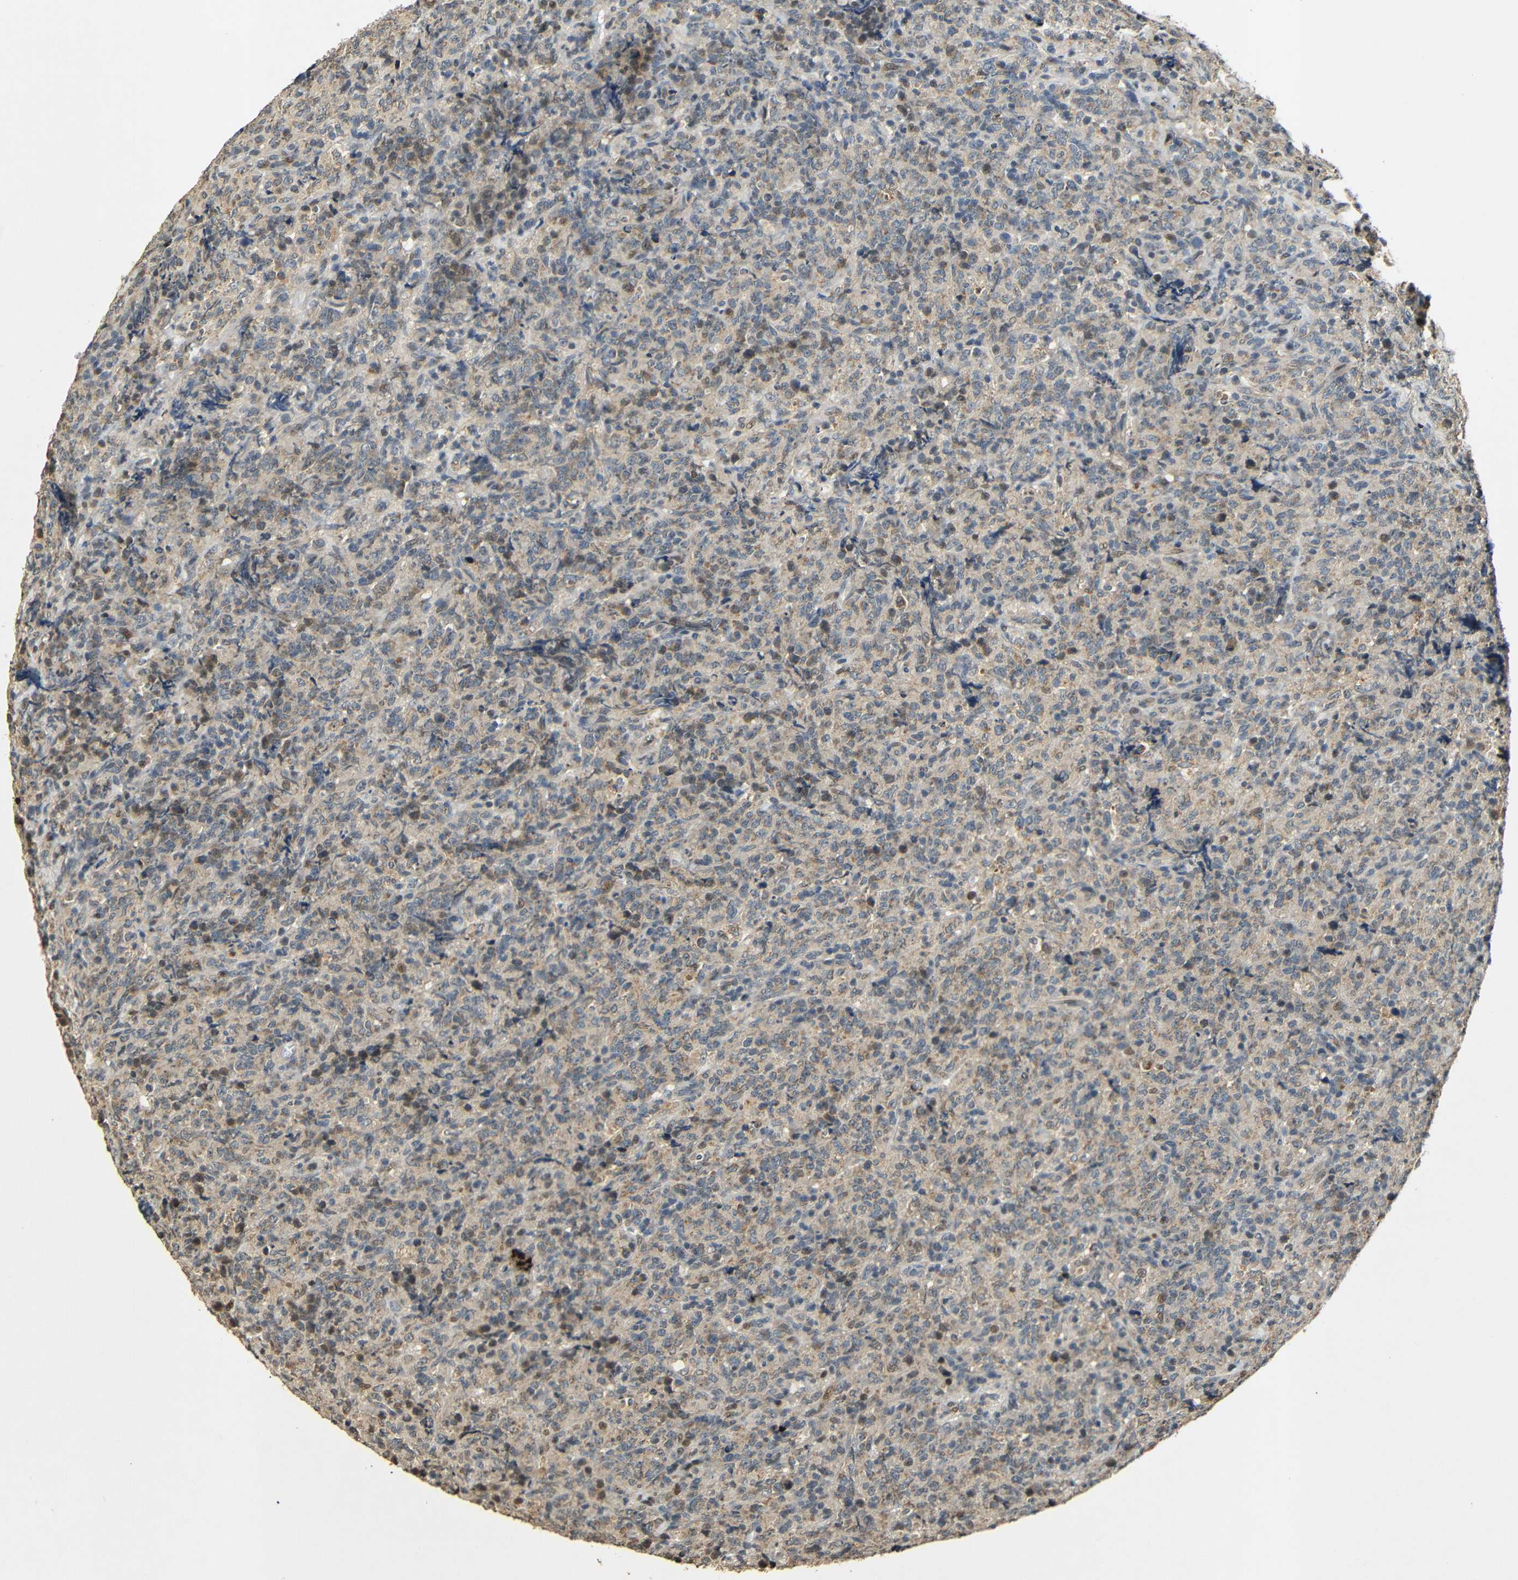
{"staining": {"intensity": "weak", "quantity": ">75%", "location": "cytoplasmic/membranous,nuclear"}, "tissue": "lymphoma", "cell_type": "Tumor cells", "image_type": "cancer", "snomed": [{"axis": "morphology", "description": "Malignant lymphoma, non-Hodgkin's type, High grade"}, {"axis": "topography", "description": "Tonsil"}], "caption": "Immunohistochemistry (IHC) micrograph of lymphoma stained for a protein (brown), which shows low levels of weak cytoplasmic/membranous and nuclear positivity in approximately >75% of tumor cells.", "gene": "KAZALD1", "patient": {"sex": "female", "age": 36}}